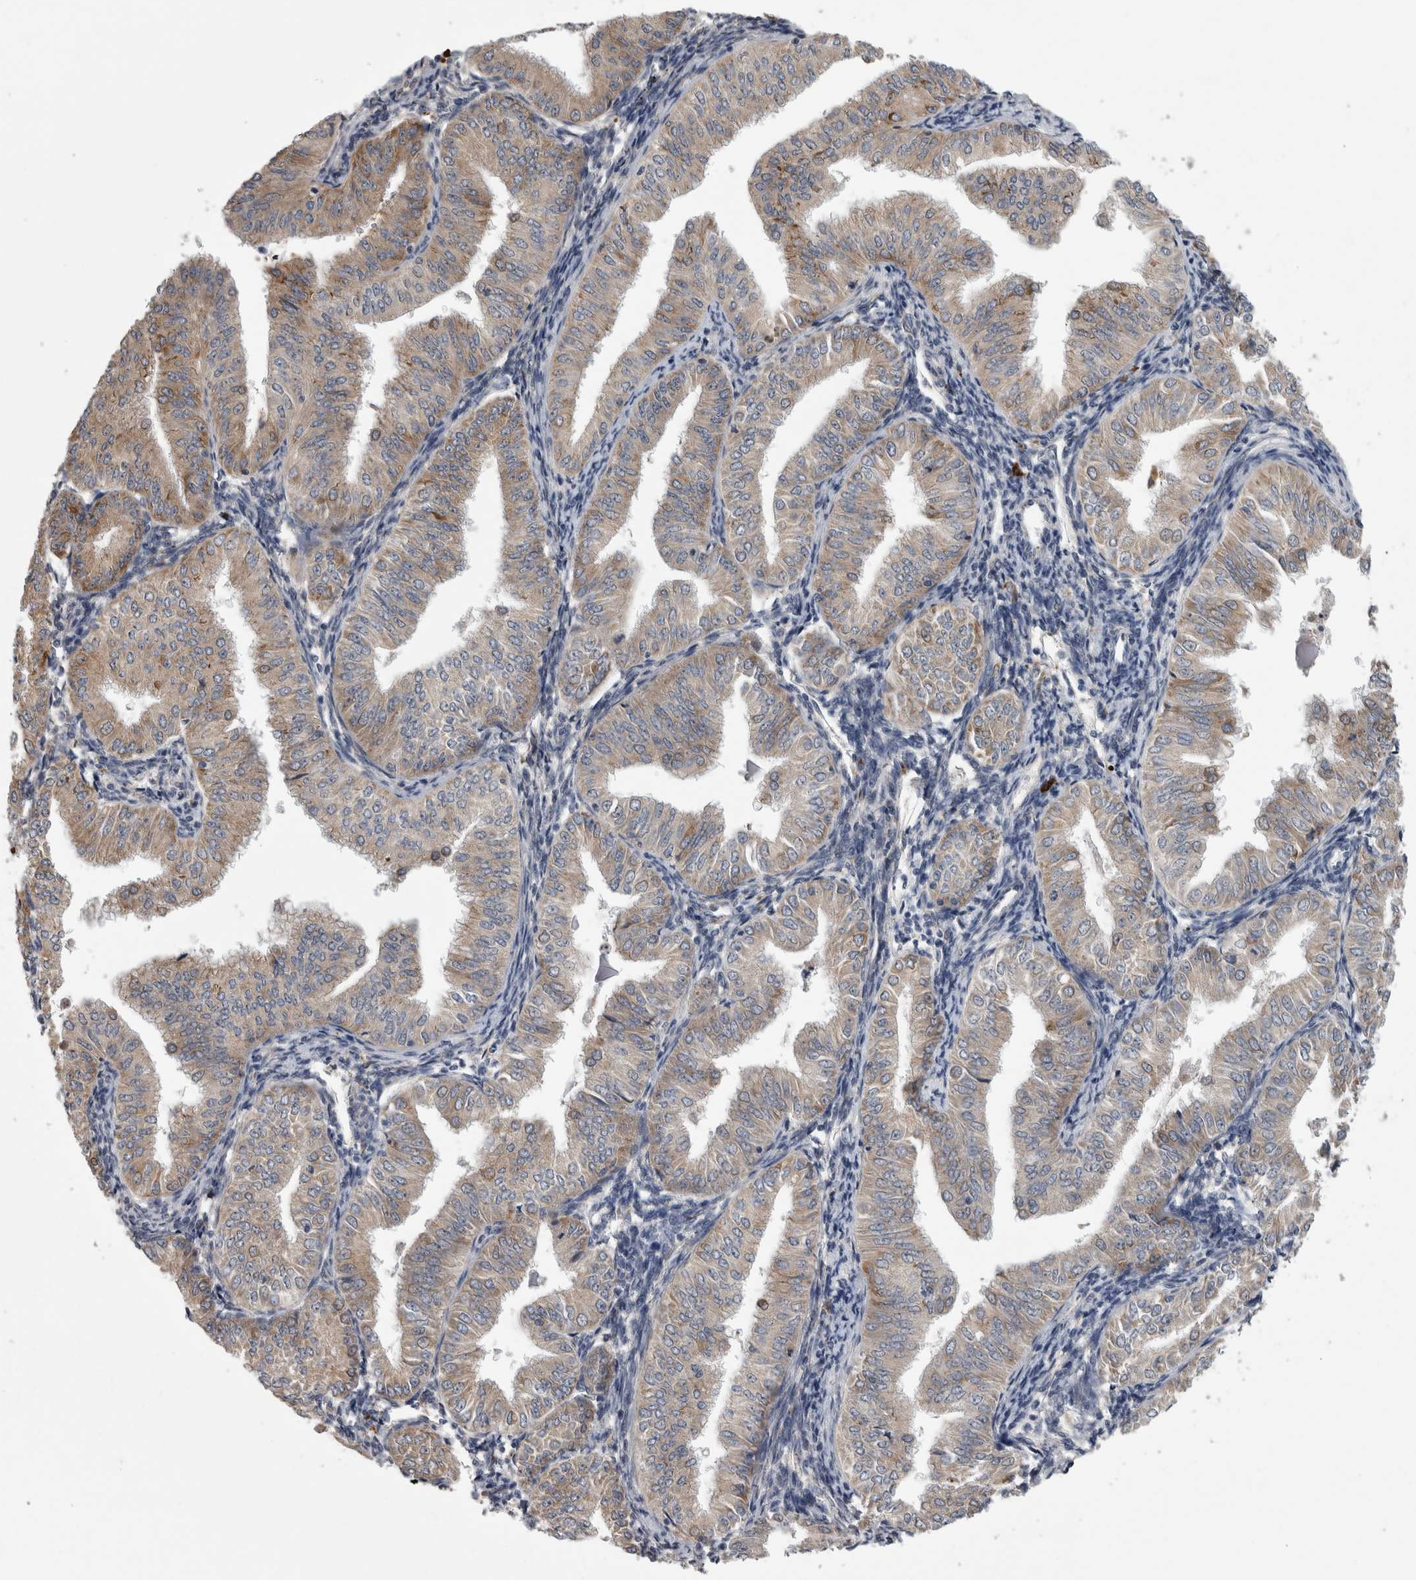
{"staining": {"intensity": "strong", "quantity": "25%-75%", "location": "cytoplasmic/membranous"}, "tissue": "endometrial cancer", "cell_type": "Tumor cells", "image_type": "cancer", "snomed": [{"axis": "morphology", "description": "Normal tissue, NOS"}, {"axis": "morphology", "description": "Adenocarcinoma, NOS"}, {"axis": "topography", "description": "Endometrium"}], "caption": "High-magnification brightfield microscopy of endometrial adenocarcinoma stained with DAB (3,3'-diaminobenzidine) (brown) and counterstained with hematoxylin (blue). tumor cells exhibit strong cytoplasmic/membranous expression is present in approximately25%-75% of cells. The protein is shown in brown color, while the nuclei are stained blue.", "gene": "FHIP2B", "patient": {"sex": "female", "age": 53}}